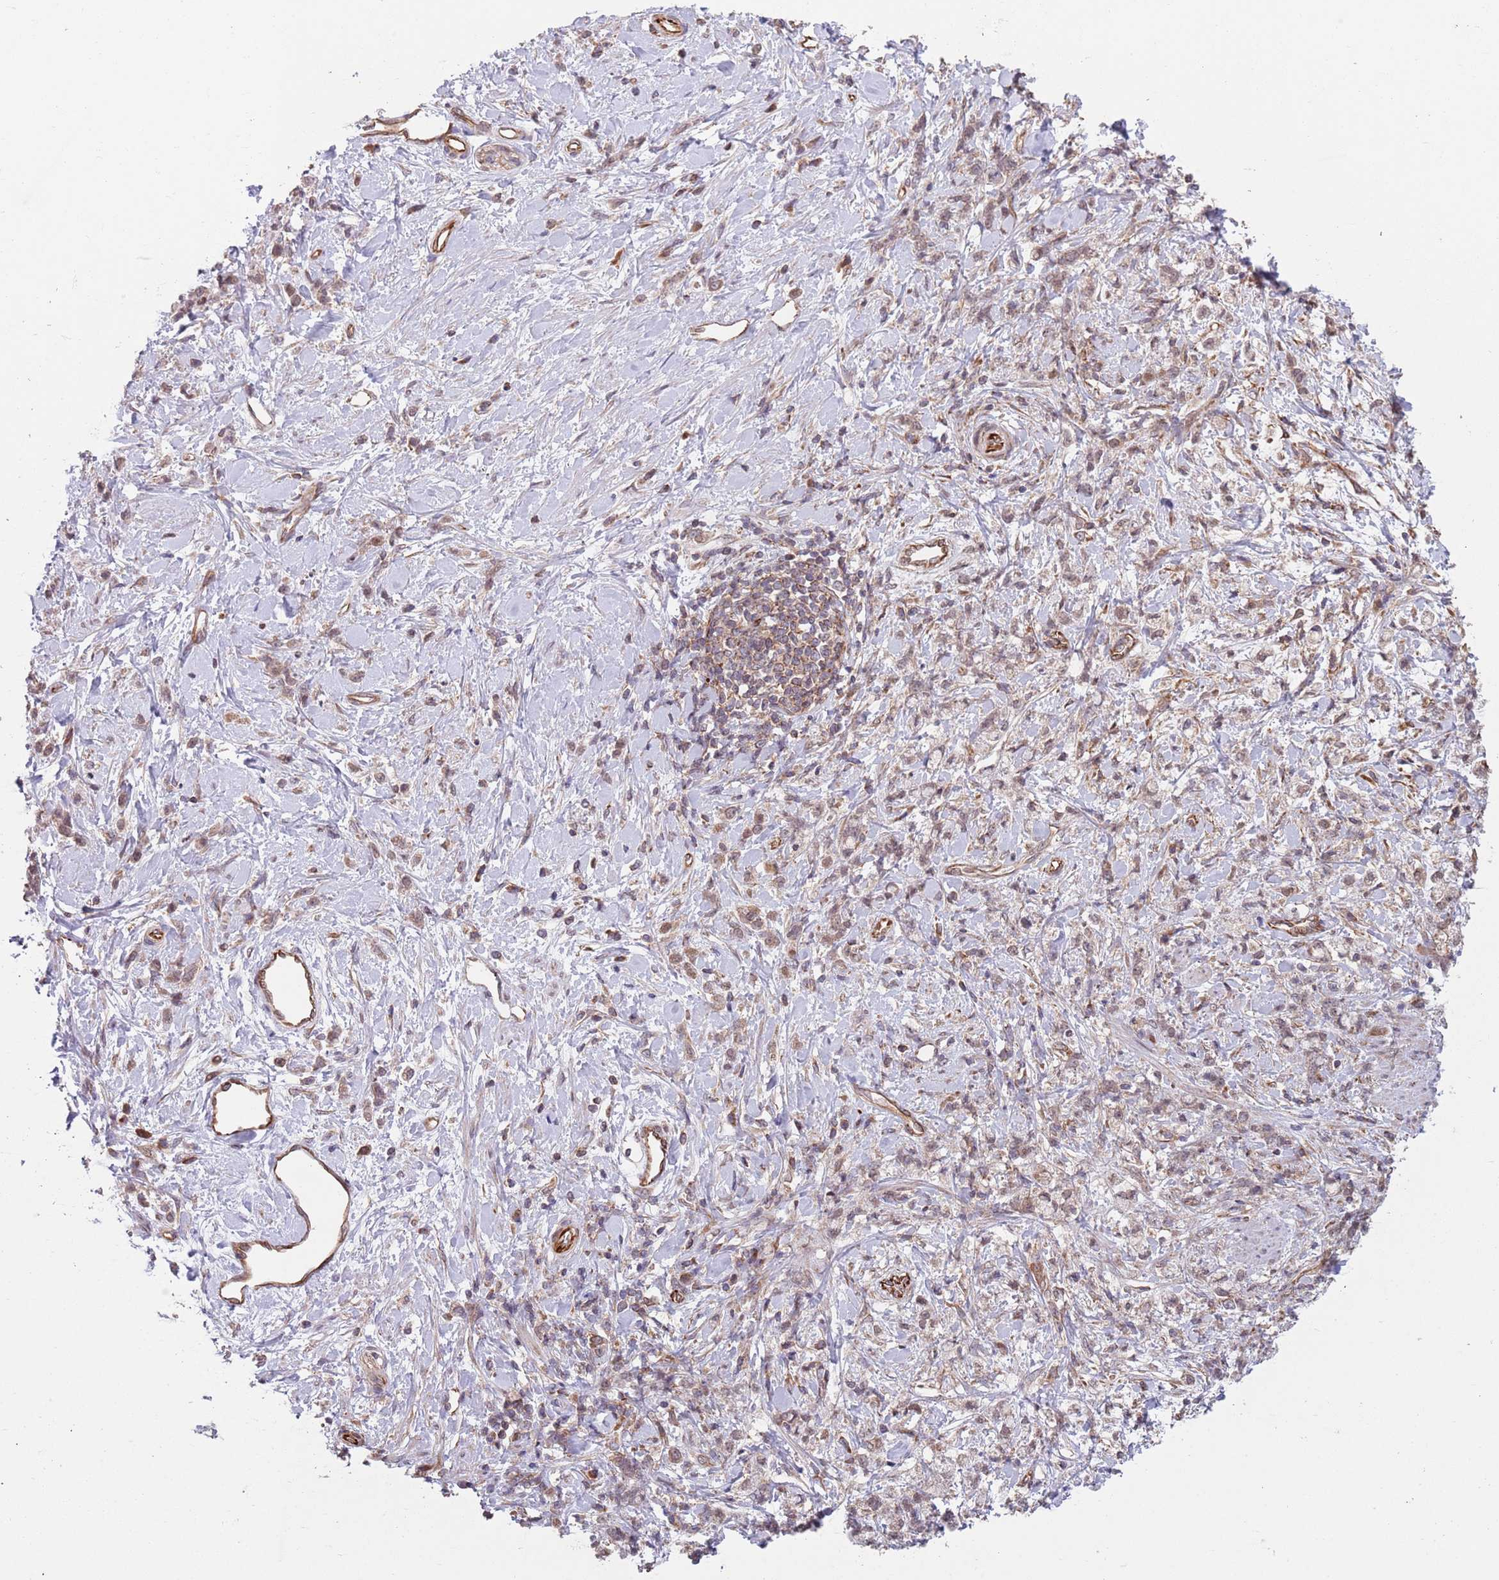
{"staining": {"intensity": "weak", "quantity": ">75%", "location": "cytoplasmic/membranous,nuclear"}, "tissue": "stomach cancer", "cell_type": "Tumor cells", "image_type": "cancer", "snomed": [{"axis": "morphology", "description": "Adenocarcinoma, NOS"}, {"axis": "topography", "description": "Stomach"}], "caption": "Immunohistochemistry micrograph of human stomach adenocarcinoma stained for a protein (brown), which reveals low levels of weak cytoplasmic/membranous and nuclear expression in about >75% of tumor cells.", "gene": "CHD9", "patient": {"sex": "female", "age": 60}}